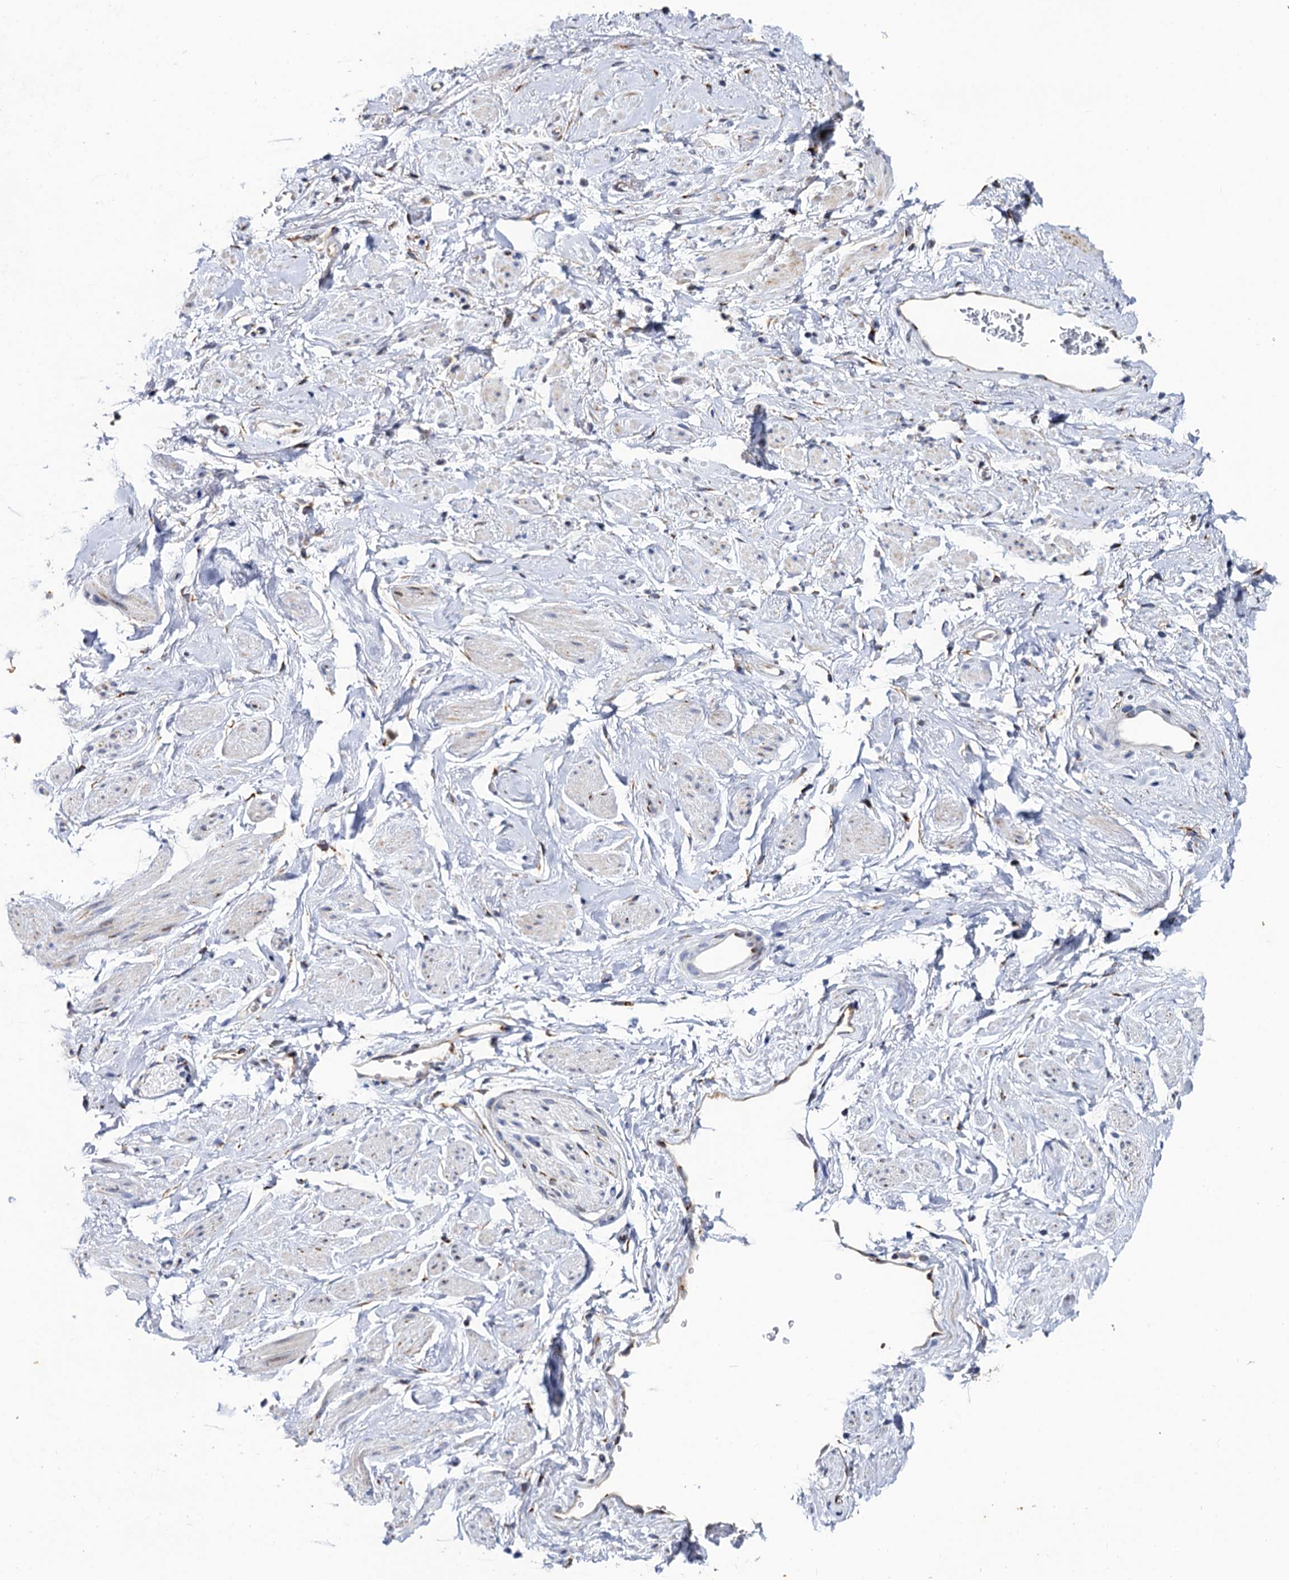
{"staining": {"intensity": "weak", "quantity": "25%-75%", "location": "cytoplasmic/membranous"}, "tissue": "adipose tissue", "cell_type": "Adipocytes", "image_type": "normal", "snomed": [{"axis": "morphology", "description": "Normal tissue, NOS"}, {"axis": "morphology", "description": "Adenocarcinoma, NOS"}, {"axis": "topography", "description": "Rectum"}, {"axis": "topography", "description": "Vagina"}, {"axis": "topography", "description": "Peripheral nerve tissue"}], "caption": "This is a histology image of IHC staining of normal adipose tissue, which shows weak staining in the cytoplasmic/membranous of adipocytes.", "gene": "THAP2", "patient": {"sex": "female", "age": 71}}